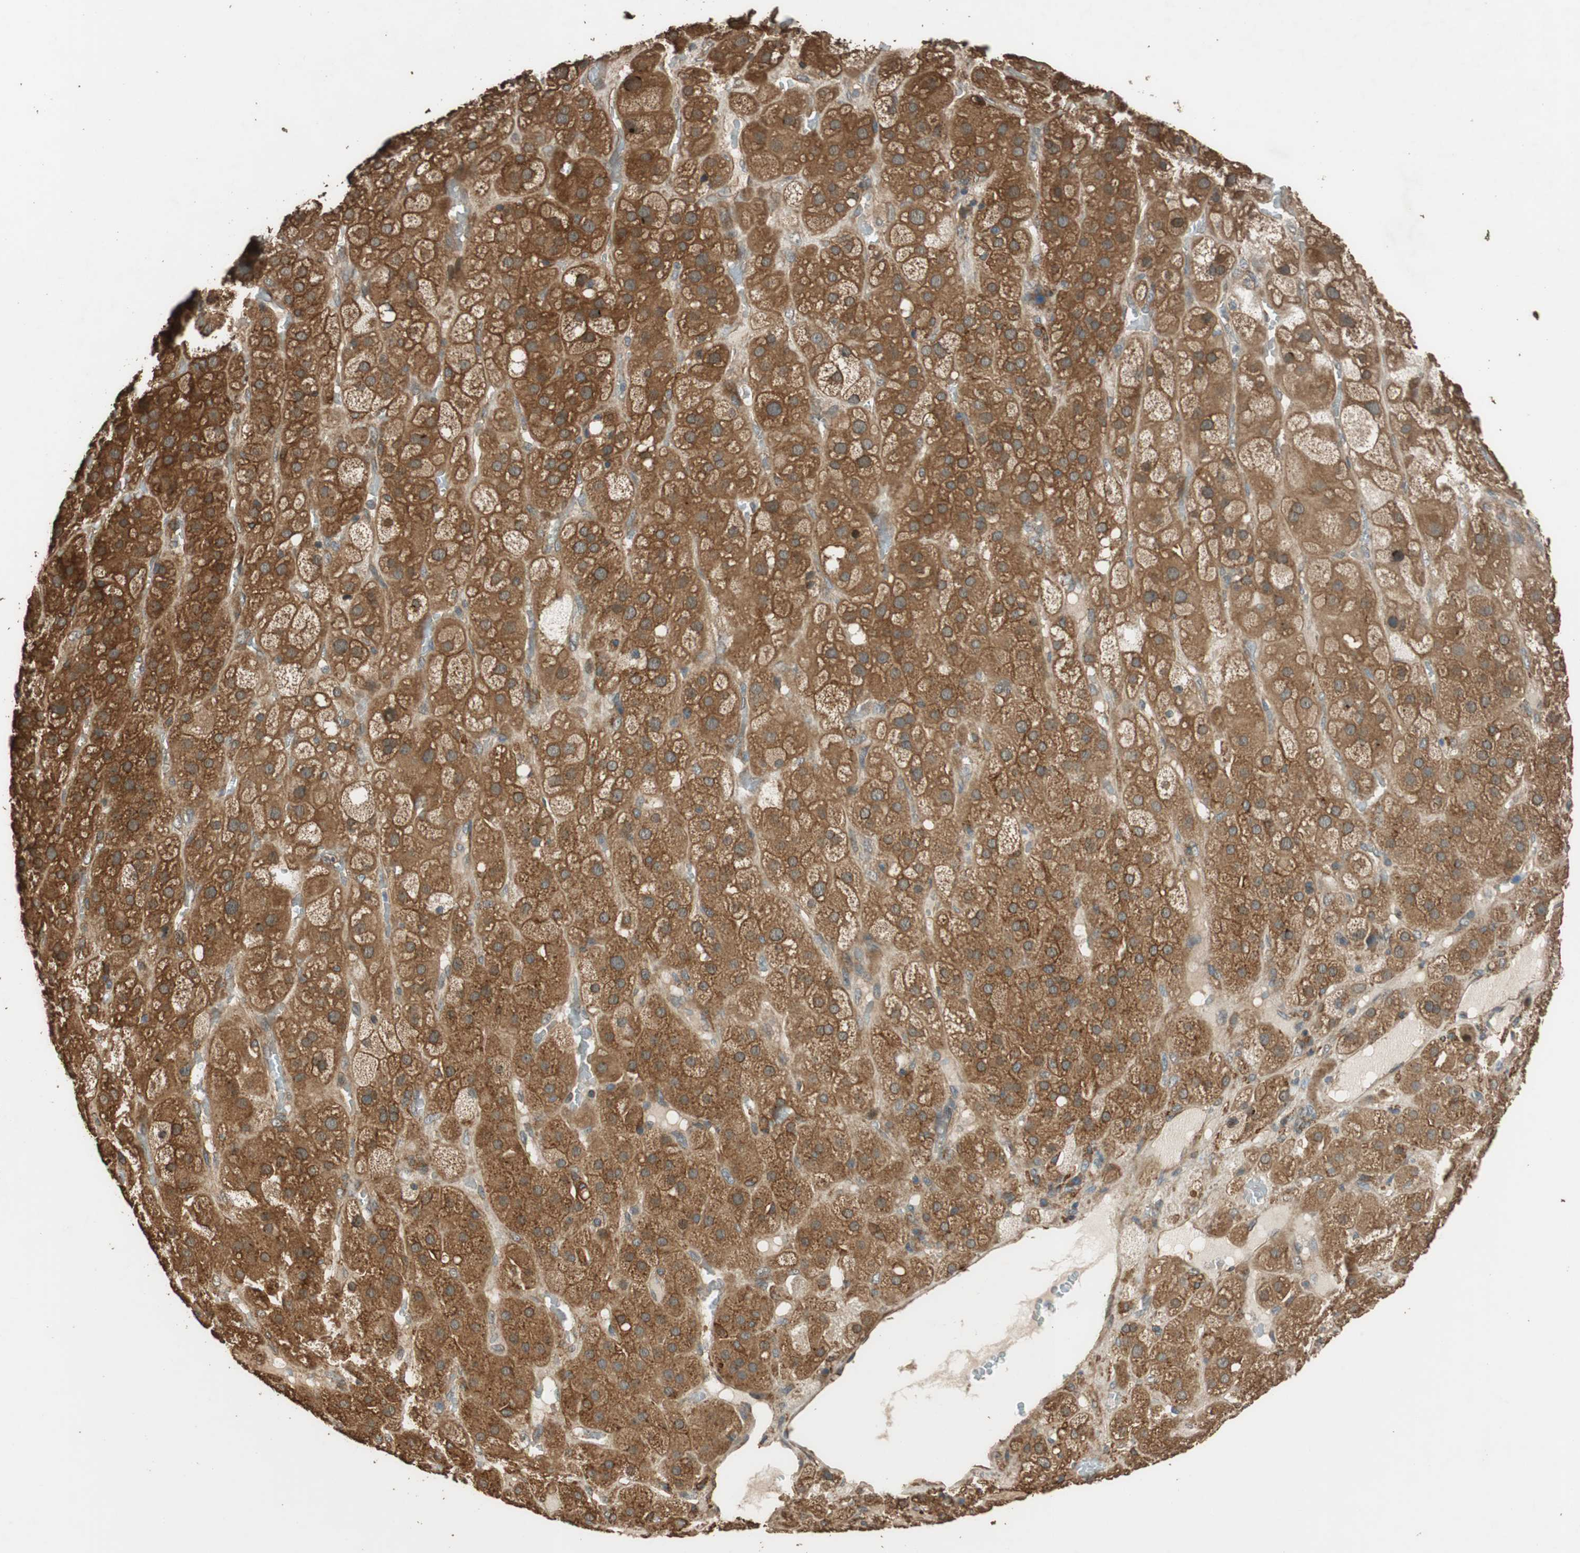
{"staining": {"intensity": "moderate", "quantity": ">75%", "location": "cytoplasmic/membranous,nuclear"}, "tissue": "adrenal gland", "cell_type": "Glandular cells", "image_type": "normal", "snomed": [{"axis": "morphology", "description": "Normal tissue, NOS"}, {"axis": "topography", "description": "Adrenal gland"}], "caption": "IHC histopathology image of benign adrenal gland stained for a protein (brown), which reveals medium levels of moderate cytoplasmic/membranous,nuclear positivity in approximately >75% of glandular cells.", "gene": "MST1R", "patient": {"sex": "female", "age": 47}}